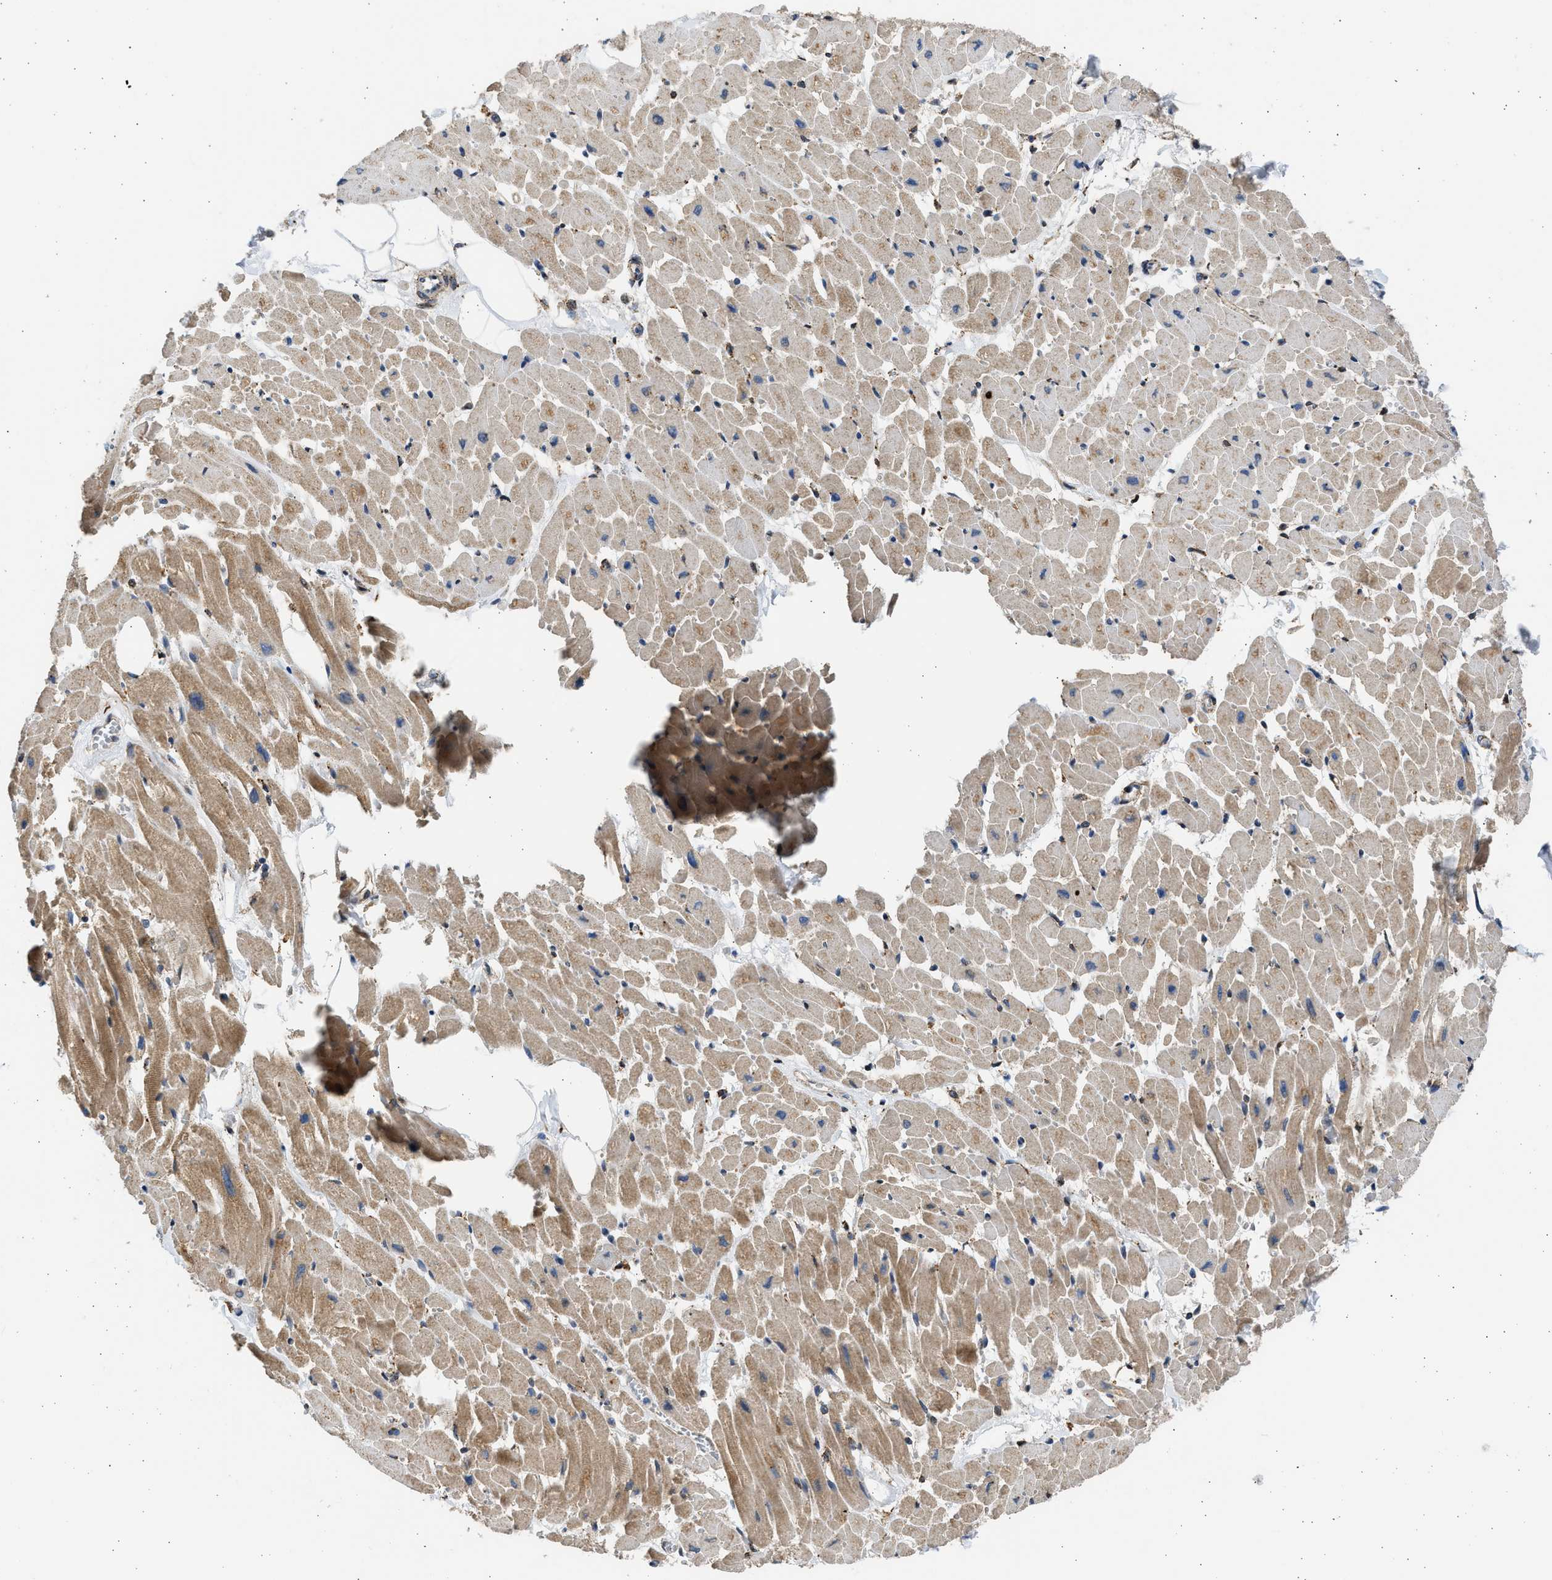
{"staining": {"intensity": "moderate", "quantity": ">75%", "location": "cytoplasmic/membranous"}, "tissue": "heart muscle", "cell_type": "Cardiomyocytes", "image_type": "normal", "snomed": [{"axis": "morphology", "description": "Normal tissue, NOS"}, {"axis": "topography", "description": "Heart"}], "caption": "Immunohistochemical staining of unremarkable human heart muscle displays moderate cytoplasmic/membranous protein staining in about >75% of cardiomyocytes. (DAB IHC with brightfield microscopy, high magnification).", "gene": "PLD2", "patient": {"sex": "female", "age": 19}}